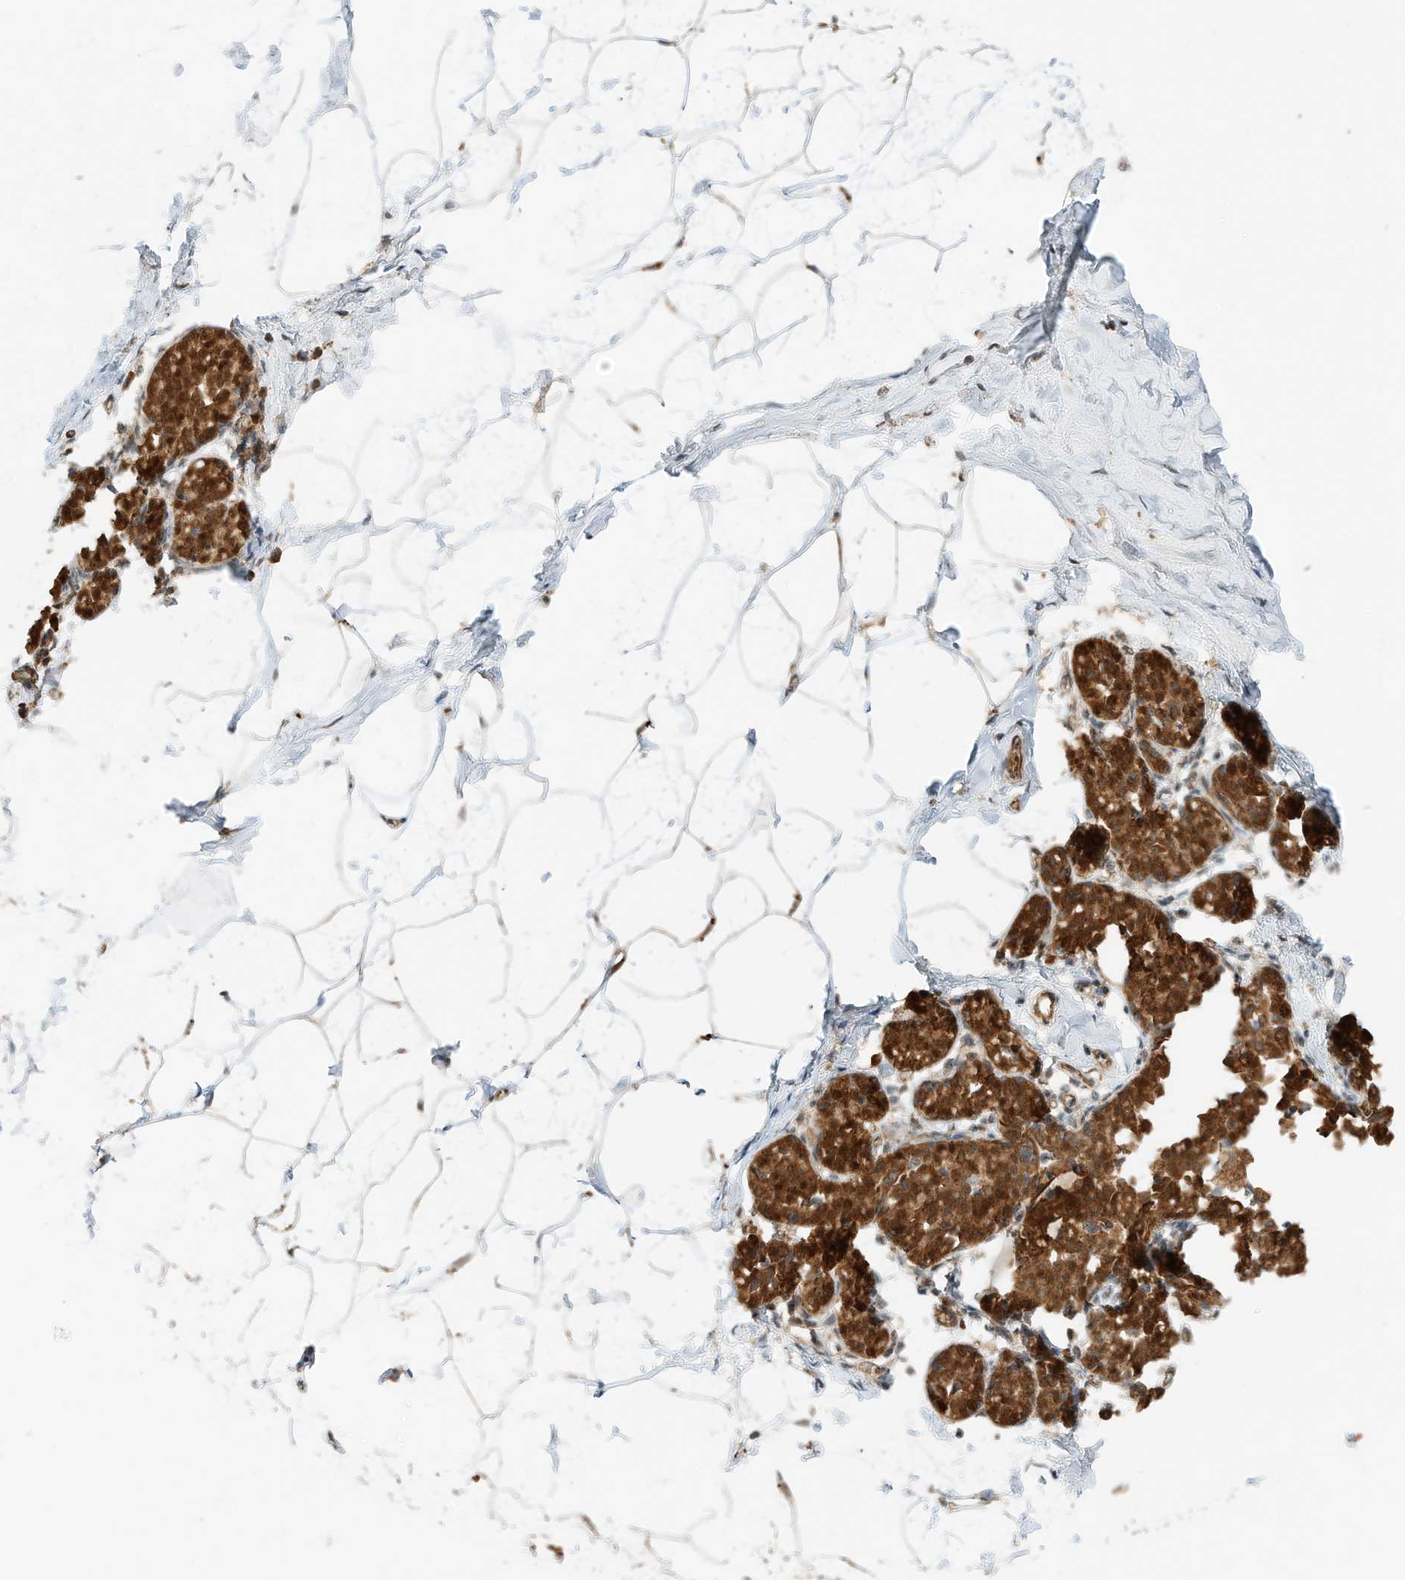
{"staining": {"intensity": "moderate", "quantity": ">75%", "location": "cytoplasmic/membranous"}, "tissue": "breast", "cell_type": "Adipocytes", "image_type": "normal", "snomed": [{"axis": "morphology", "description": "Normal tissue, NOS"}, {"axis": "morphology", "description": "Lobular carcinoma"}, {"axis": "topography", "description": "Breast"}], "caption": "Immunohistochemistry (IHC) (DAB (3,3'-diaminobenzidine)) staining of normal human breast exhibits moderate cytoplasmic/membranous protein staining in approximately >75% of adipocytes. (brown staining indicates protein expression, while blue staining denotes nuclei).", "gene": "CPAMD8", "patient": {"sex": "female", "age": 62}}